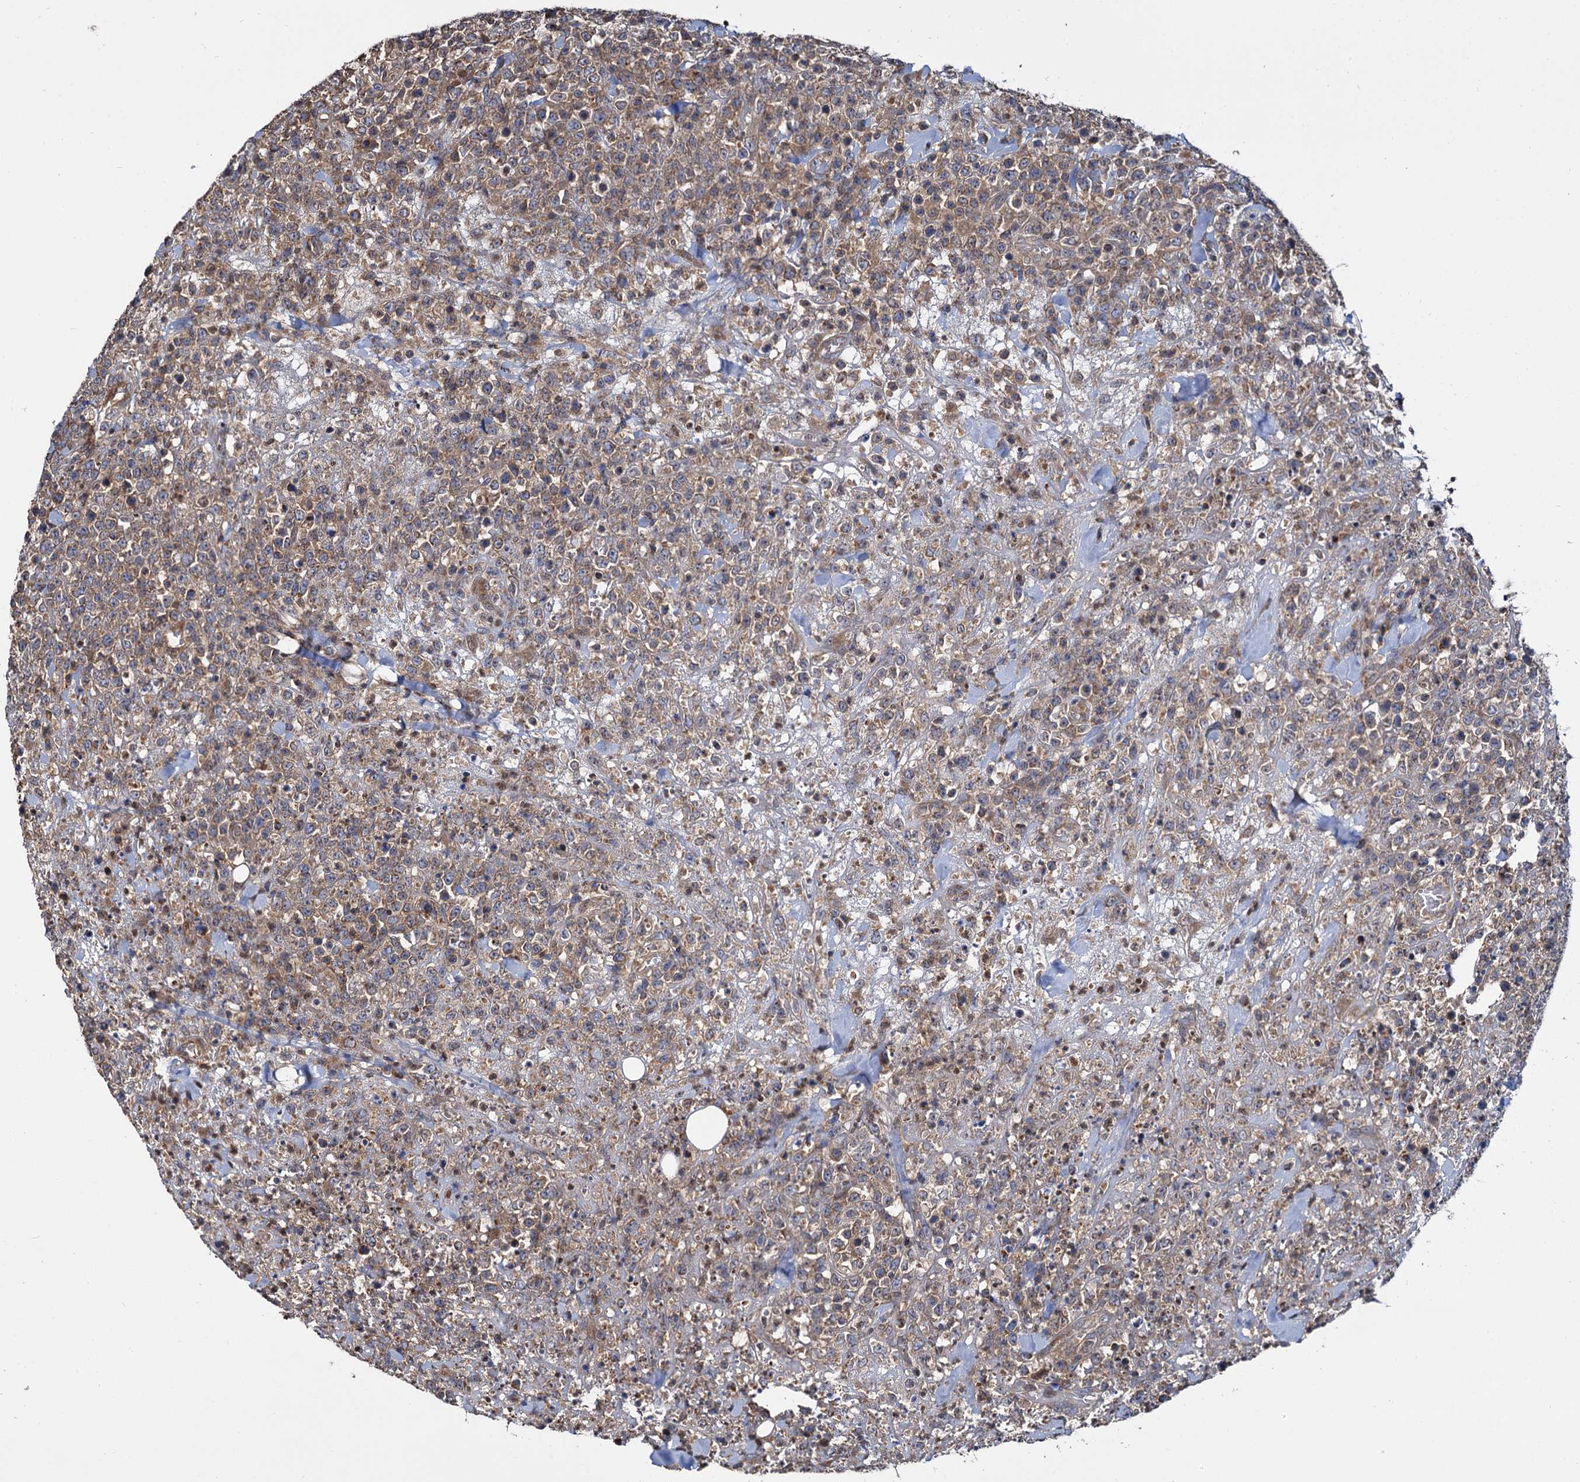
{"staining": {"intensity": "weak", "quantity": ">75%", "location": "cytoplasmic/membranous"}, "tissue": "lymphoma", "cell_type": "Tumor cells", "image_type": "cancer", "snomed": [{"axis": "morphology", "description": "Malignant lymphoma, non-Hodgkin's type, High grade"}, {"axis": "topography", "description": "Colon"}], "caption": "Protein staining by immunohistochemistry demonstrates weak cytoplasmic/membranous positivity in approximately >75% of tumor cells in lymphoma. (IHC, brightfield microscopy, high magnification).", "gene": "CEP192", "patient": {"sex": "female", "age": 53}}